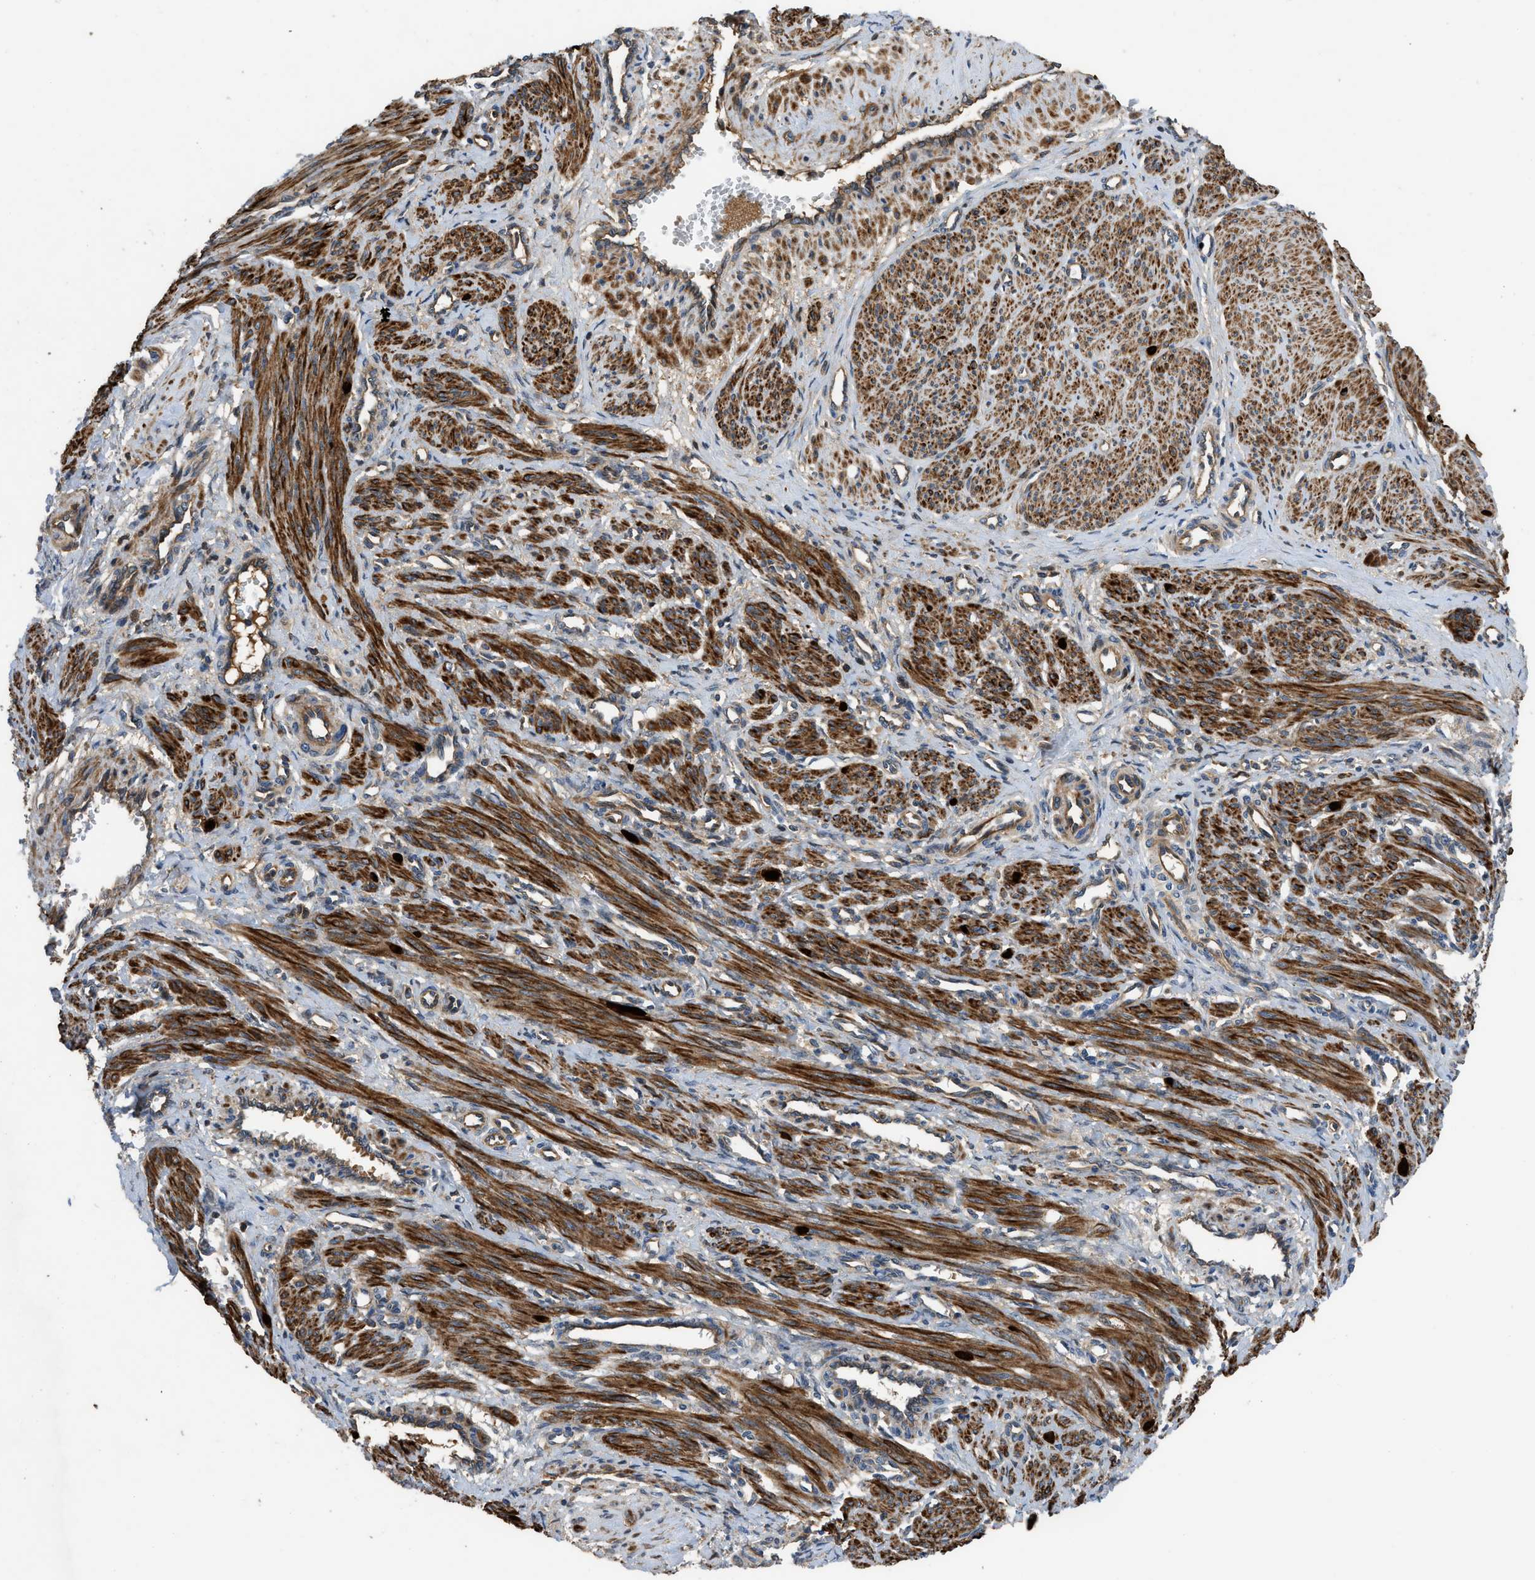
{"staining": {"intensity": "strong", "quantity": ">75%", "location": "cytoplasmic/membranous"}, "tissue": "smooth muscle", "cell_type": "Smooth muscle cells", "image_type": "normal", "snomed": [{"axis": "morphology", "description": "Normal tissue, NOS"}, {"axis": "topography", "description": "Endometrium"}], "caption": "Immunohistochemical staining of benign smooth muscle displays high levels of strong cytoplasmic/membranous staining in about >75% of smooth muscle cells. (Brightfield microscopy of DAB IHC at high magnification).", "gene": "CNNM3", "patient": {"sex": "female", "age": 33}}